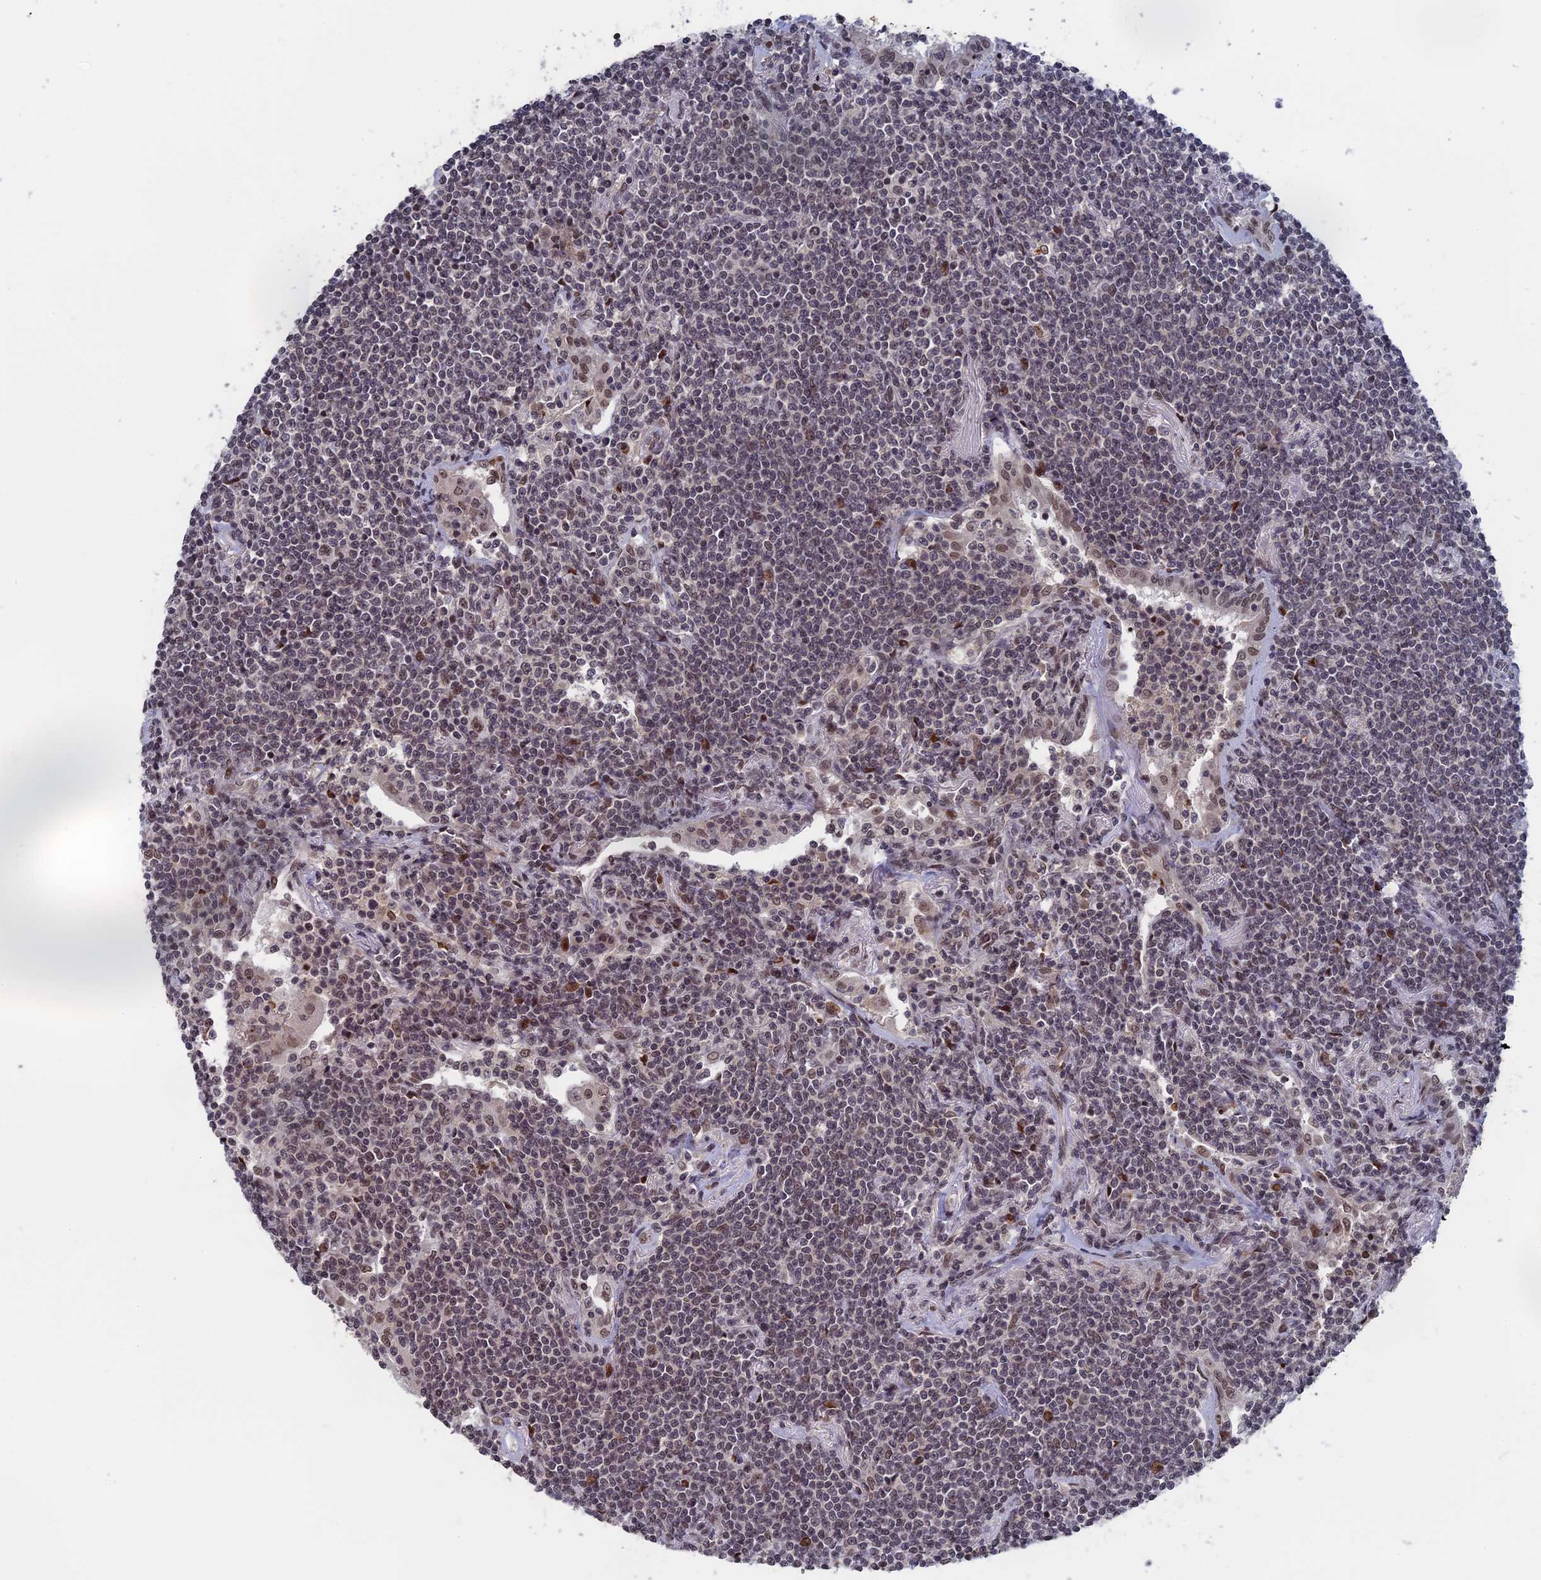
{"staining": {"intensity": "weak", "quantity": "<25%", "location": "nuclear"}, "tissue": "lymphoma", "cell_type": "Tumor cells", "image_type": "cancer", "snomed": [{"axis": "morphology", "description": "Malignant lymphoma, non-Hodgkin's type, Low grade"}, {"axis": "topography", "description": "Lung"}], "caption": "Immunohistochemistry (IHC) of human lymphoma exhibits no expression in tumor cells.", "gene": "NR2C2AP", "patient": {"sex": "female", "age": 71}}